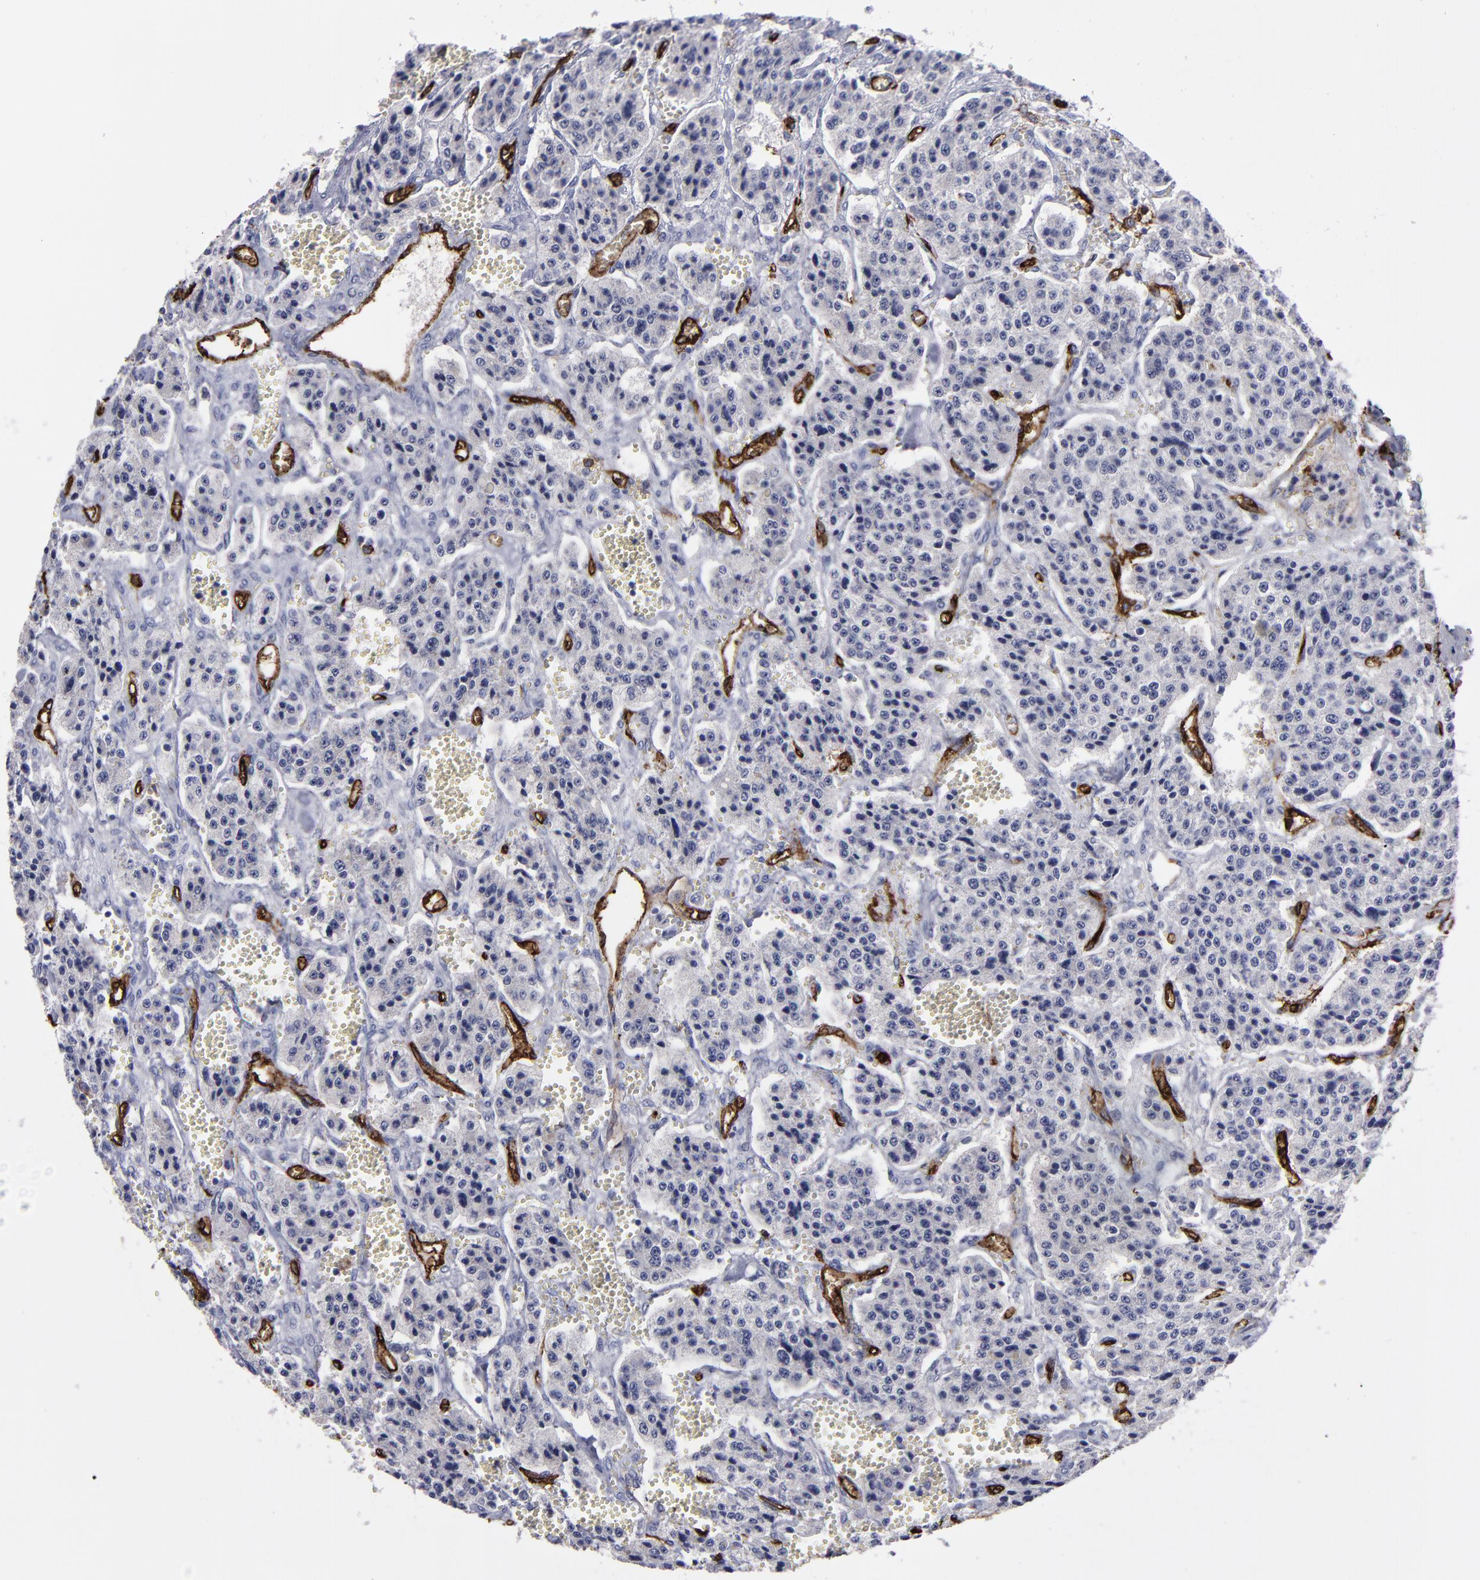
{"staining": {"intensity": "negative", "quantity": "none", "location": "none"}, "tissue": "carcinoid", "cell_type": "Tumor cells", "image_type": "cancer", "snomed": [{"axis": "morphology", "description": "Carcinoid, malignant, NOS"}, {"axis": "topography", "description": "Small intestine"}], "caption": "A micrograph of human malignant carcinoid is negative for staining in tumor cells. Nuclei are stained in blue.", "gene": "CD36", "patient": {"sex": "male", "age": 52}}